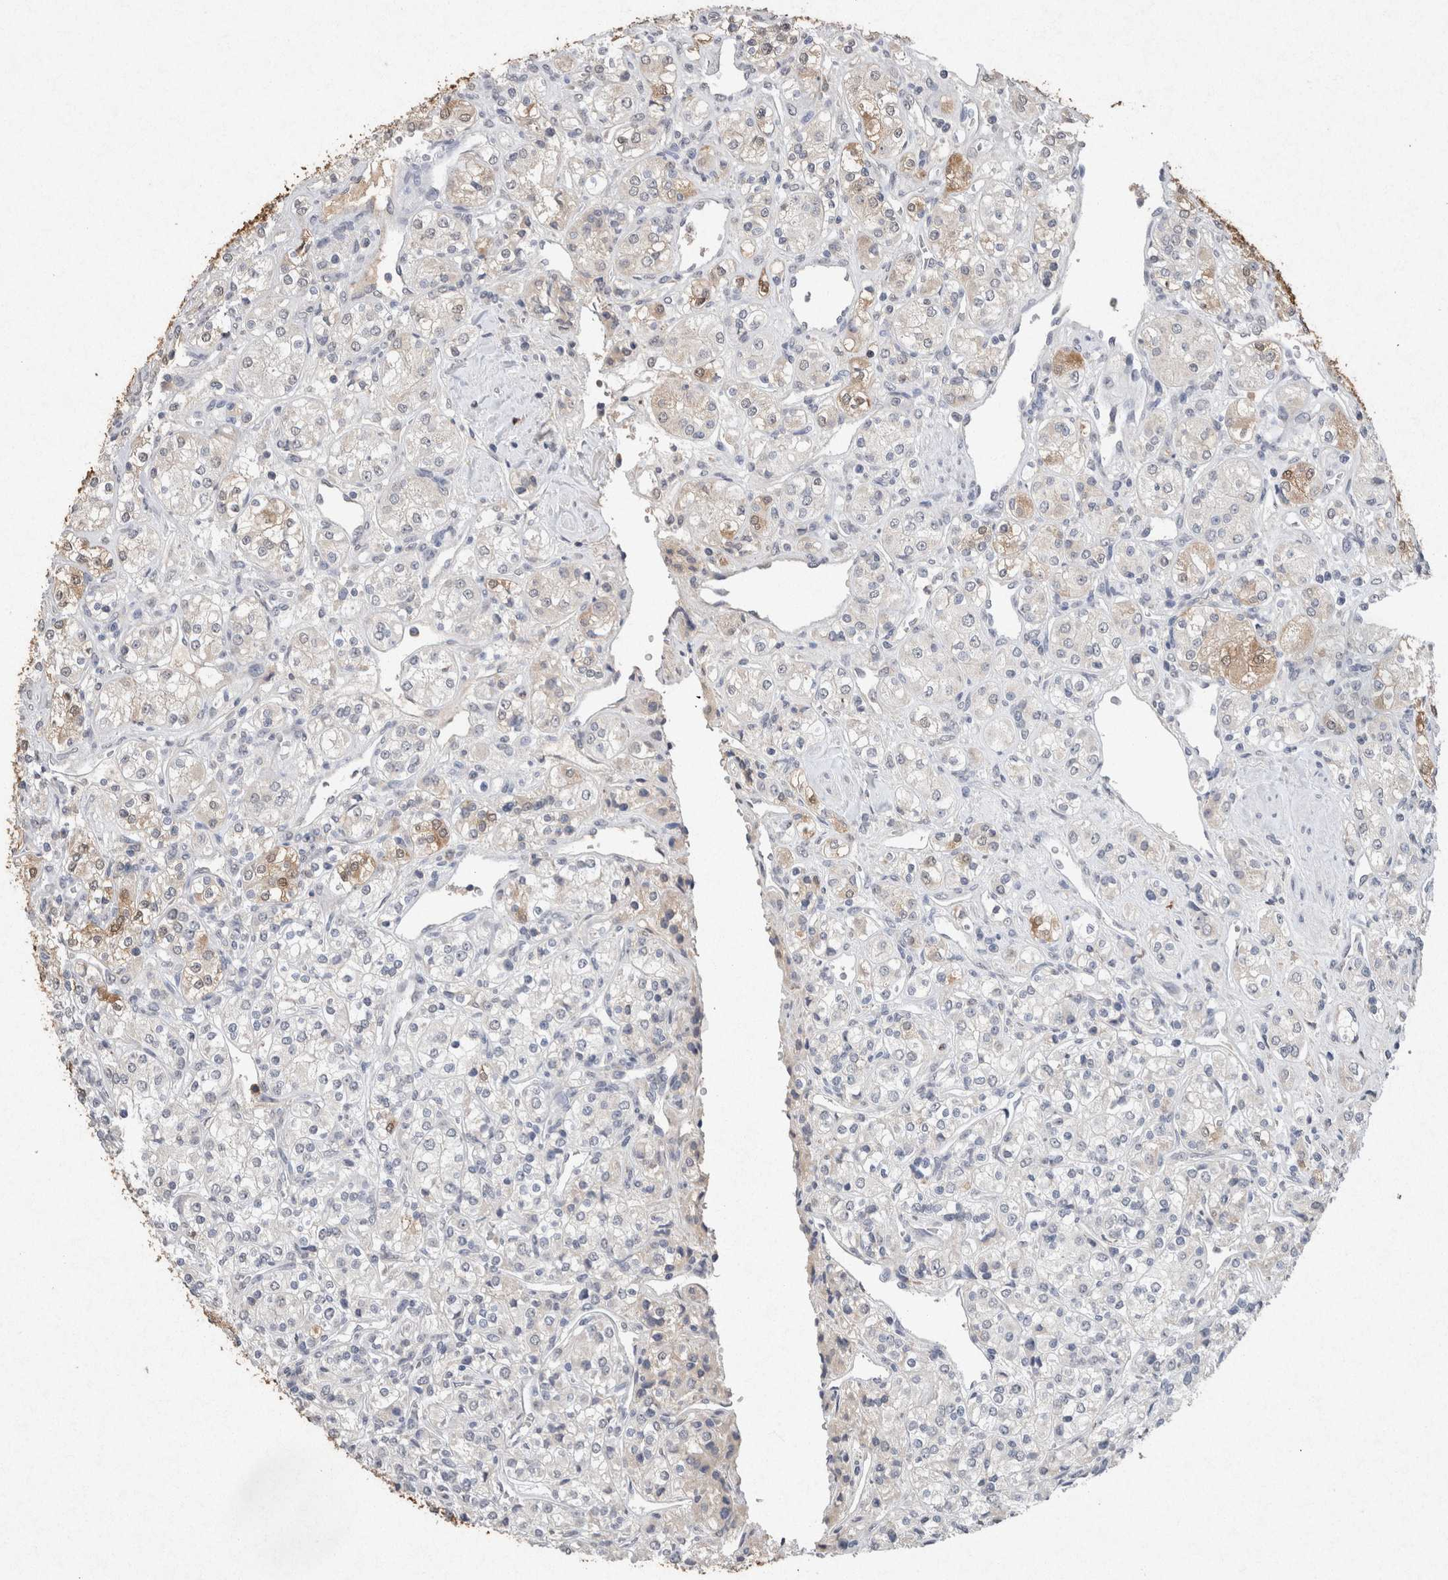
{"staining": {"intensity": "moderate", "quantity": "<25%", "location": "cytoplasmic/membranous,nuclear"}, "tissue": "renal cancer", "cell_type": "Tumor cells", "image_type": "cancer", "snomed": [{"axis": "morphology", "description": "Adenocarcinoma, NOS"}, {"axis": "topography", "description": "Kidney"}], "caption": "IHC (DAB) staining of human renal adenocarcinoma shows moderate cytoplasmic/membranous and nuclear protein staining in about <25% of tumor cells.", "gene": "FABP7", "patient": {"sex": "male", "age": 77}}